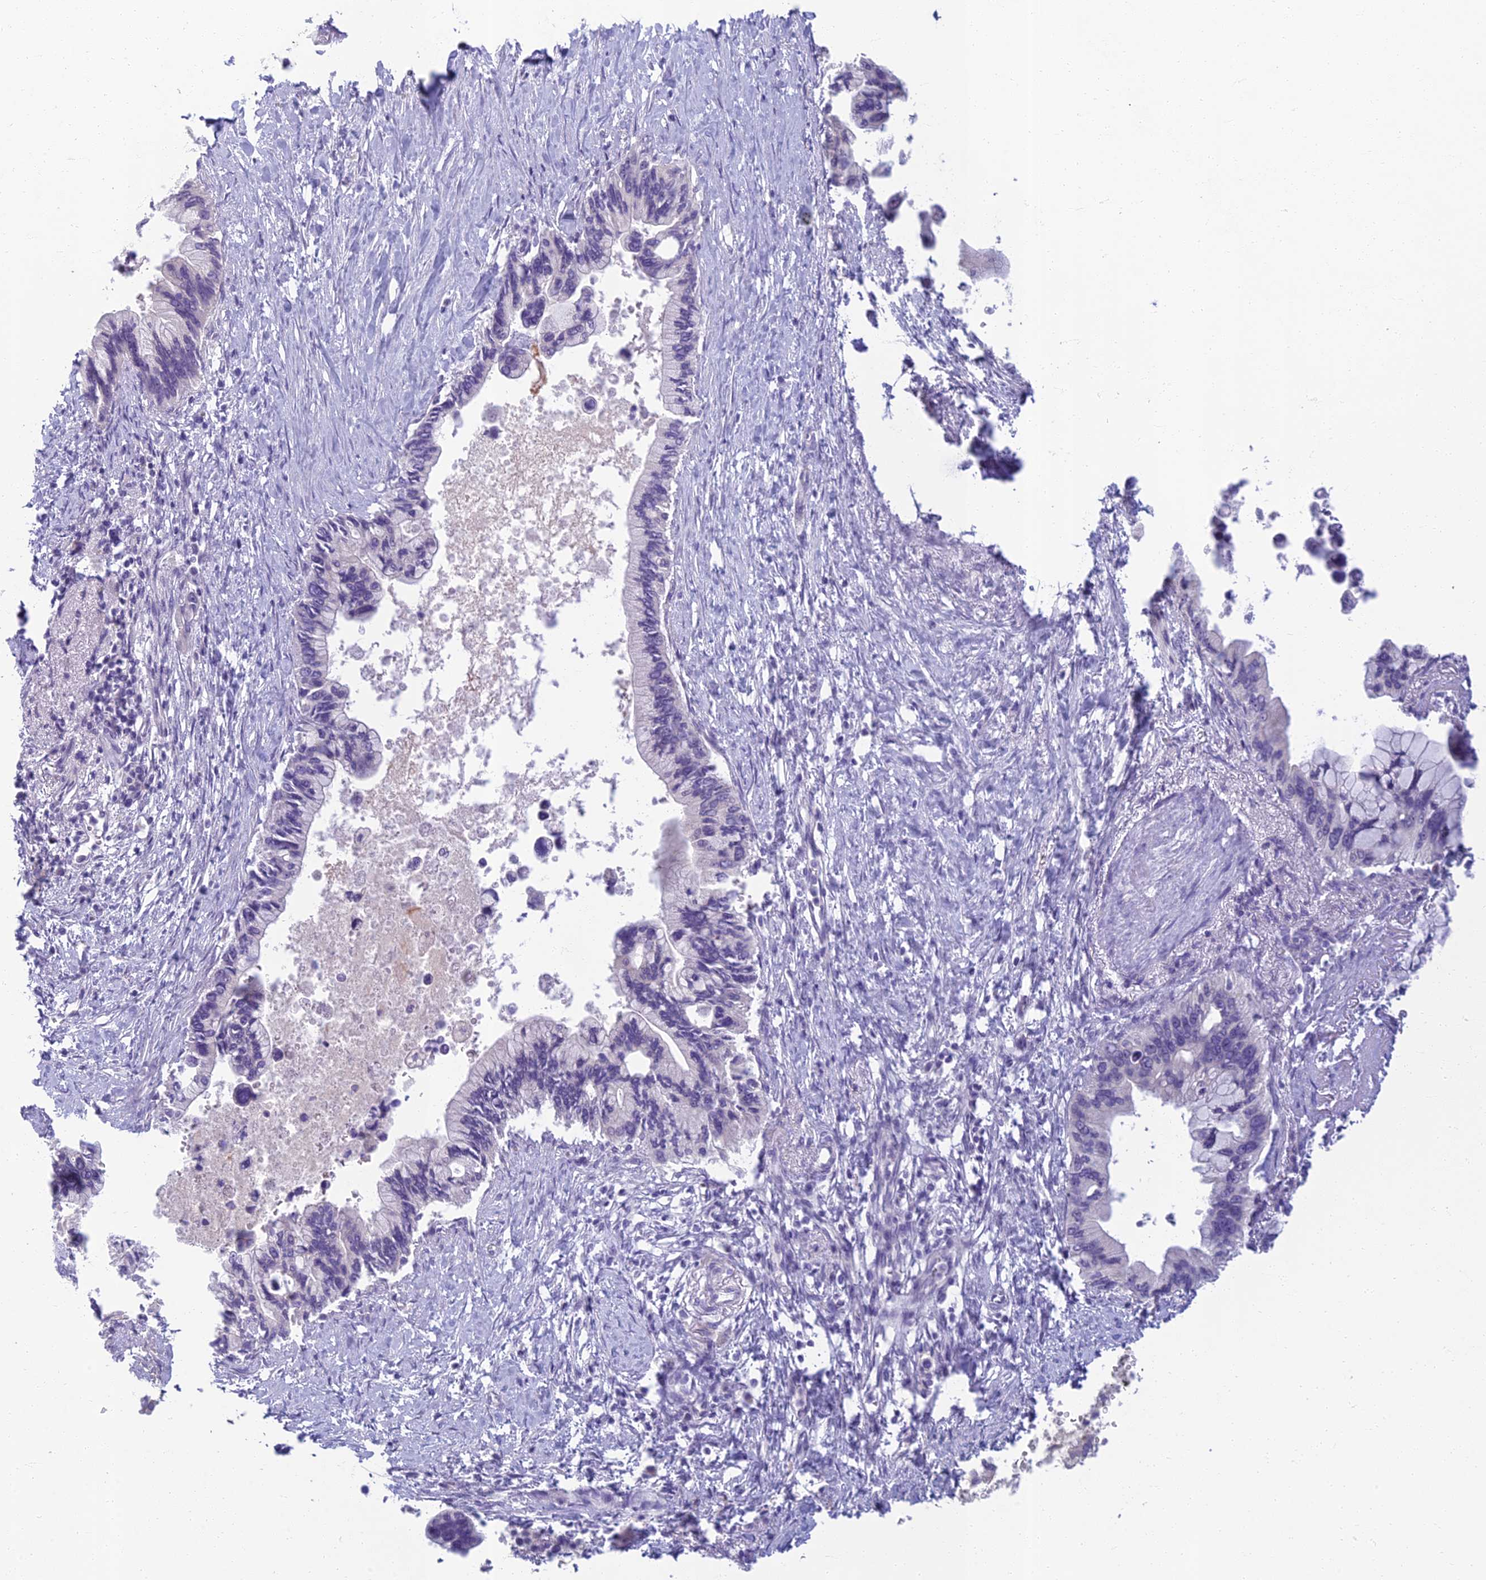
{"staining": {"intensity": "negative", "quantity": "none", "location": "none"}, "tissue": "pancreatic cancer", "cell_type": "Tumor cells", "image_type": "cancer", "snomed": [{"axis": "morphology", "description": "Adenocarcinoma, NOS"}, {"axis": "topography", "description": "Pancreas"}], "caption": "IHC of human pancreatic cancer (adenocarcinoma) exhibits no expression in tumor cells.", "gene": "SLC25A41", "patient": {"sex": "female", "age": 83}}